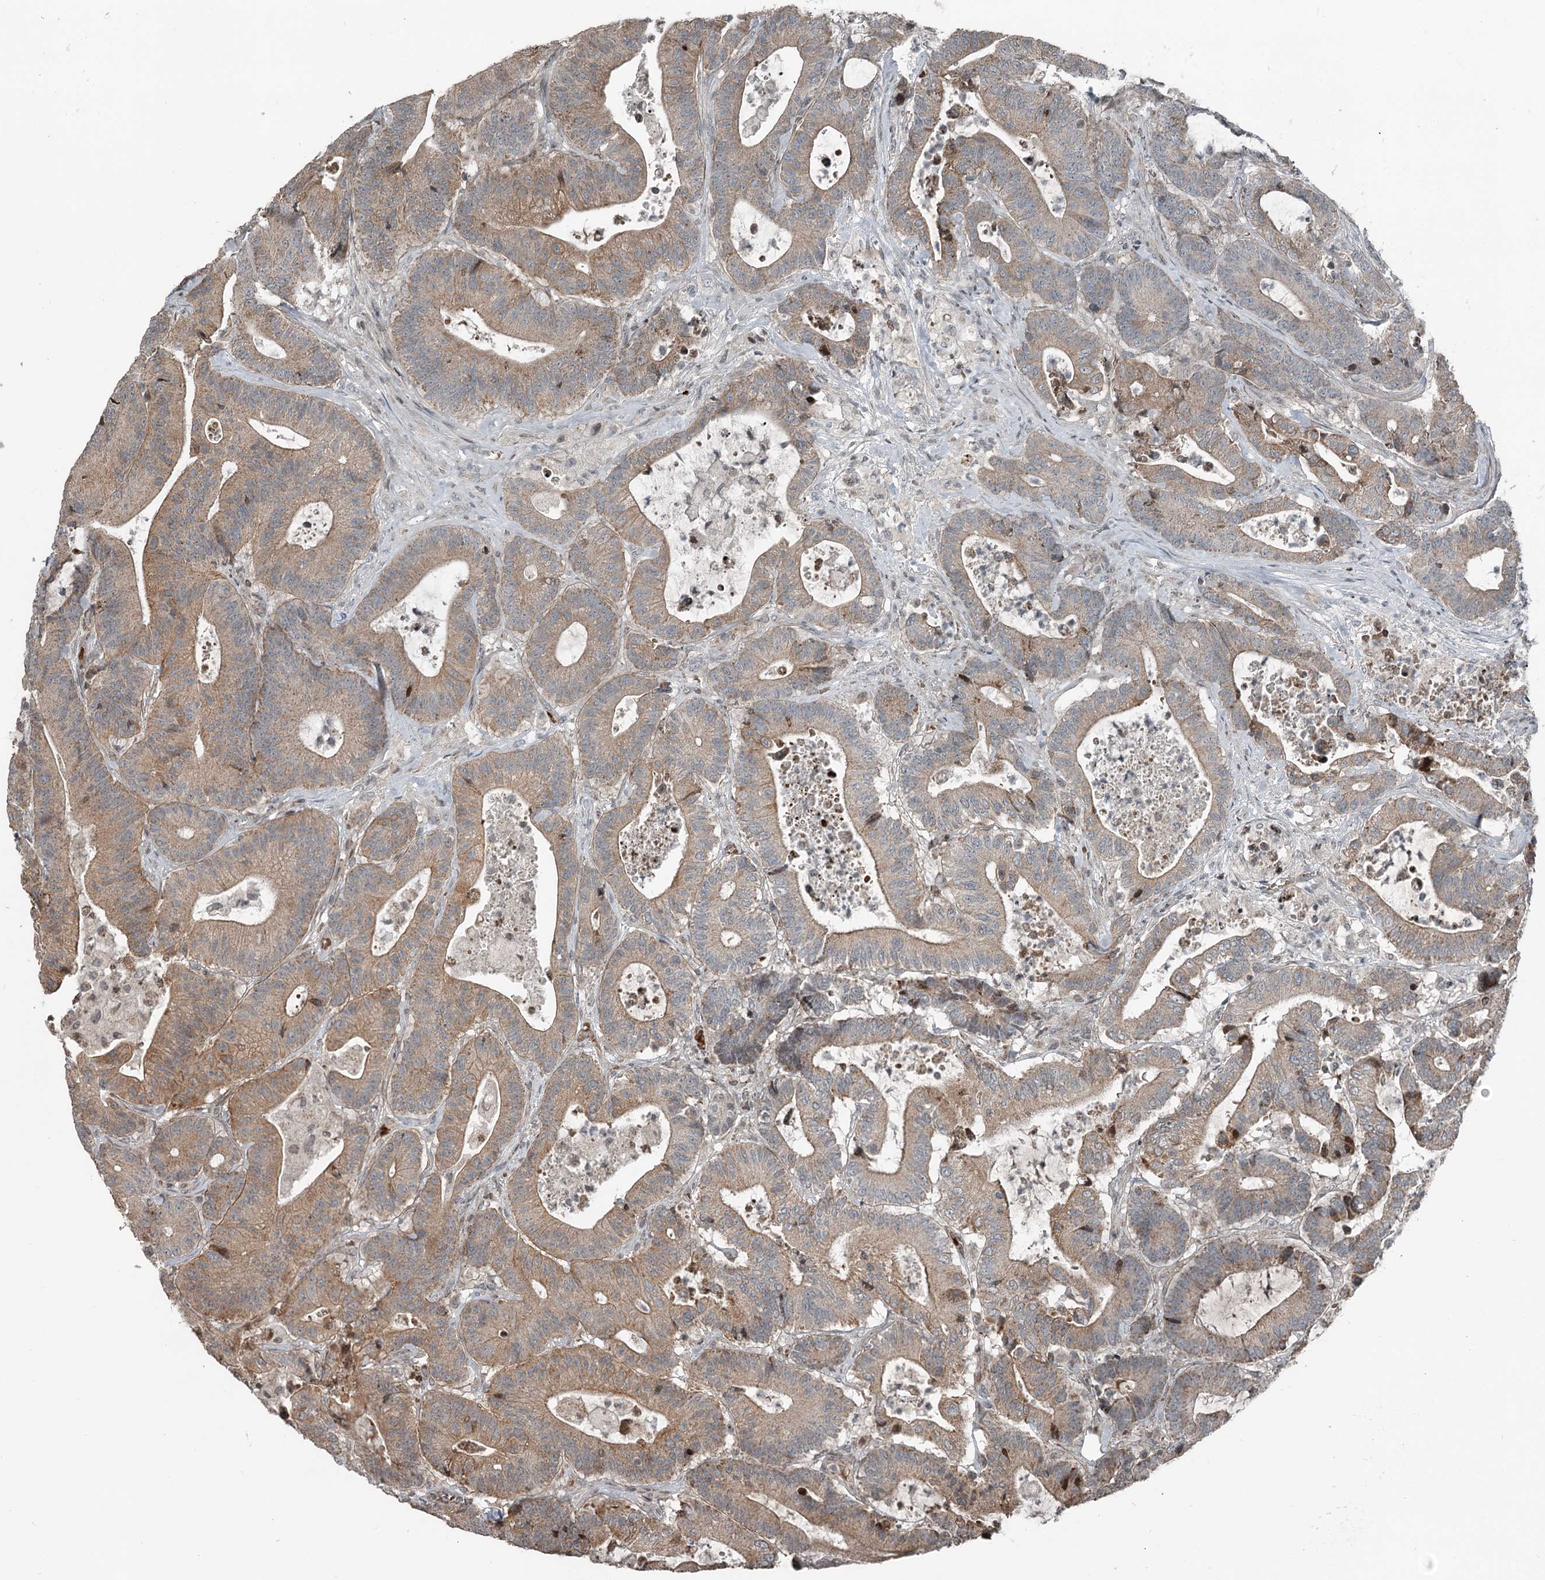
{"staining": {"intensity": "moderate", "quantity": ">75%", "location": "cytoplasmic/membranous"}, "tissue": "colorectal cancer", "cell_type": "Tumor cells", "image_type": "cancer", "snomed": [{"axis": "morphology", "description": "Adenocarcinoma, NOS"}, {"axis": "topography", "description": "Colon"}], "caption": "Approximately >75% of tumor cells in human adenocarcinoma (colorectal) reveal moderate cytoplasmic/membranous protein staining as visualized by brown immunohistochemical staining.", "gene": "RASSF8", "patient": {"sex": "female", "age": 84}}